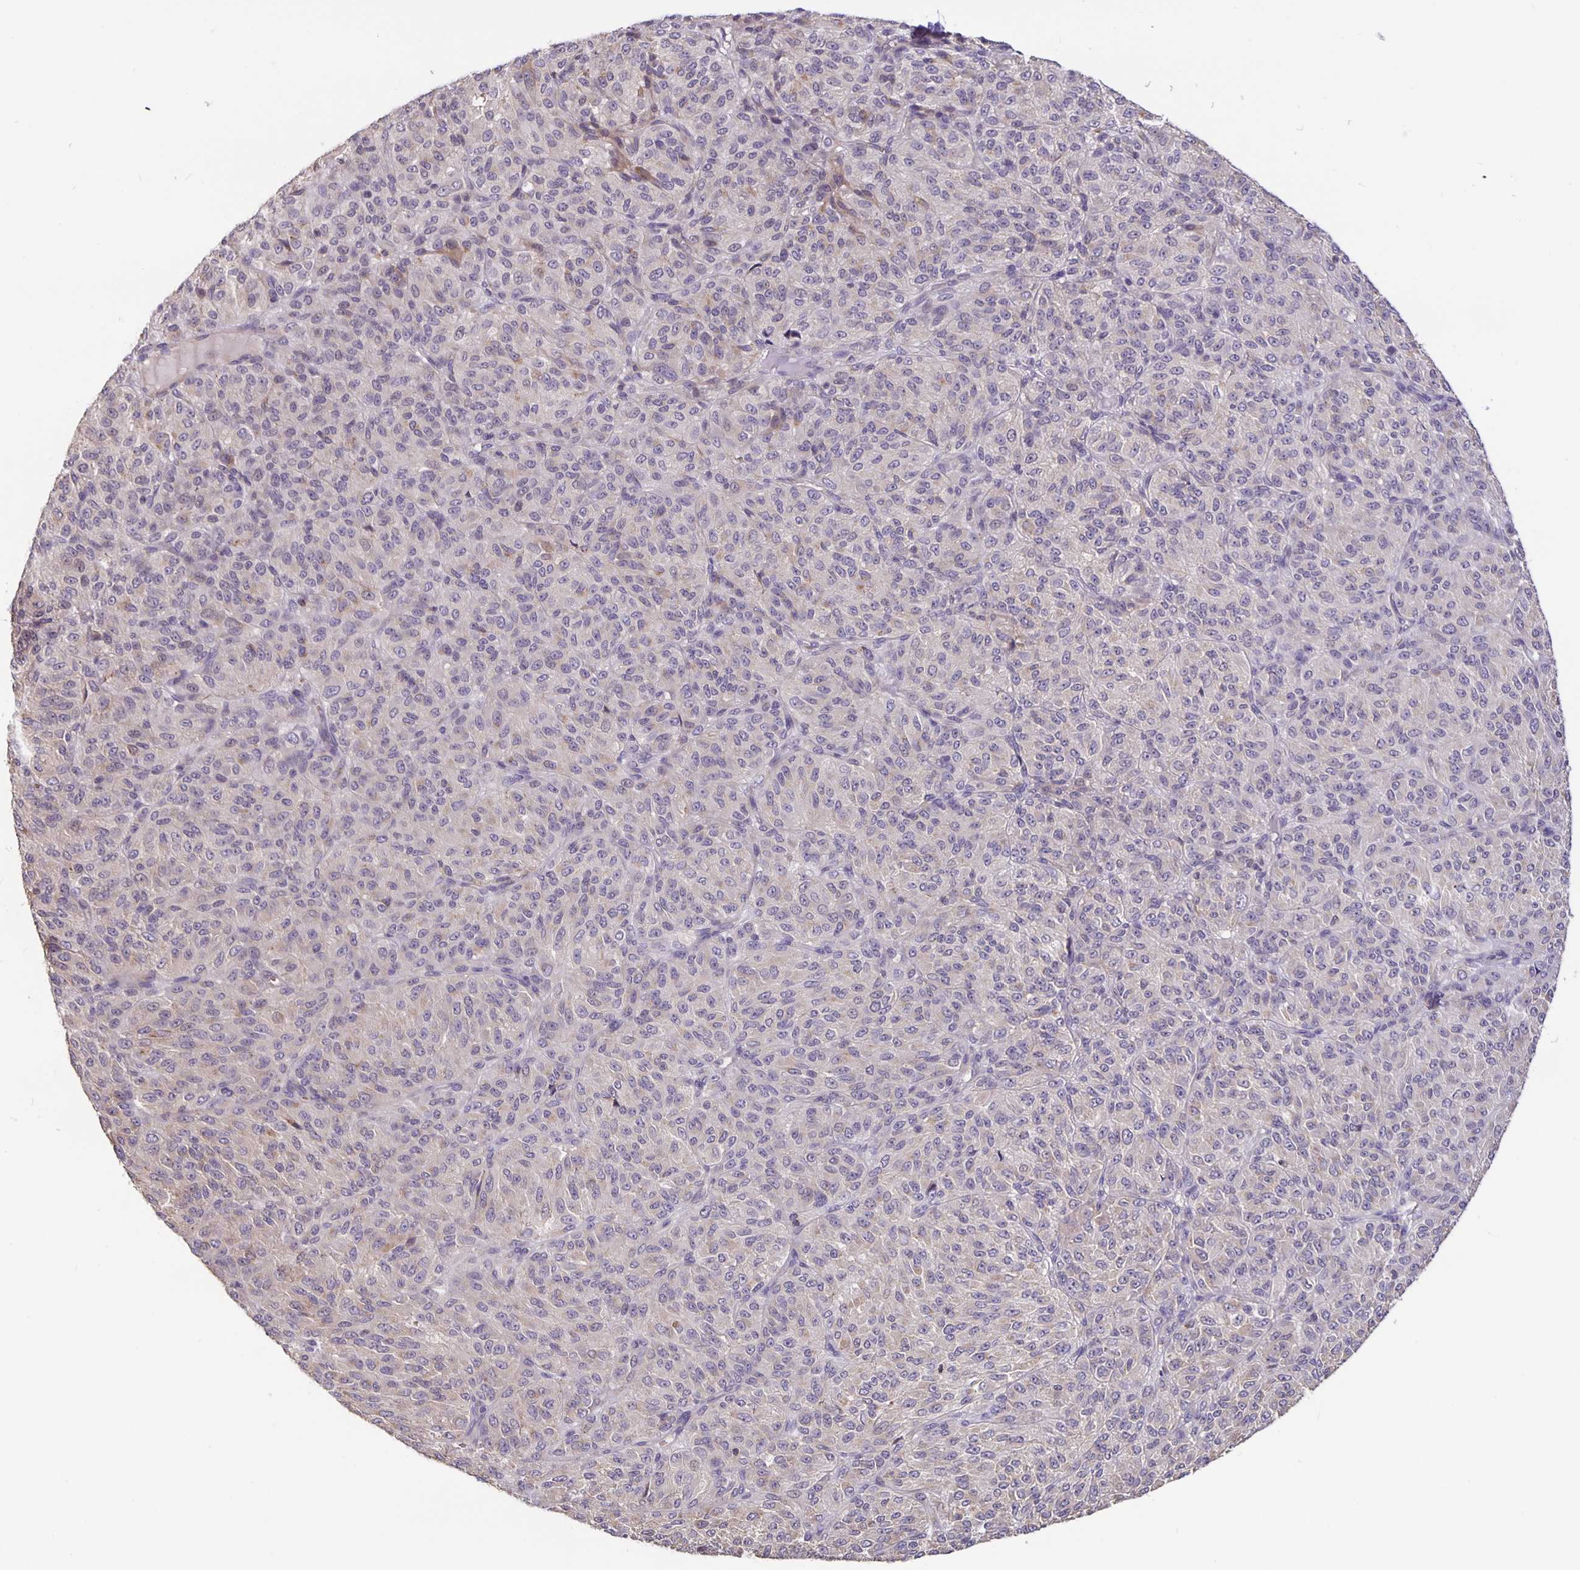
{"staining": {"intensity": "negative", "quantity": "none", "location": "none"}, "tissue": "melanoma", "cell_type": "Tumor cells", "image_type": "cancer", "snomed": [{"axis": "morphology", "description": "Malignant melanoma, Metastatic site"}, {"axis": "topography", "description": "Brain"}], "caption": "Immunohistochemical staining of malignant melanoma (metastatic site) displays no significant expression in tumor cells. The staining is performed using DAB (3,3'-diaminobenzidine) brown chromogen with nuclei counter-stained in using hematoxylin.", "gene": "TMEM71", "patient": {"sex": "female", "age": 56}}